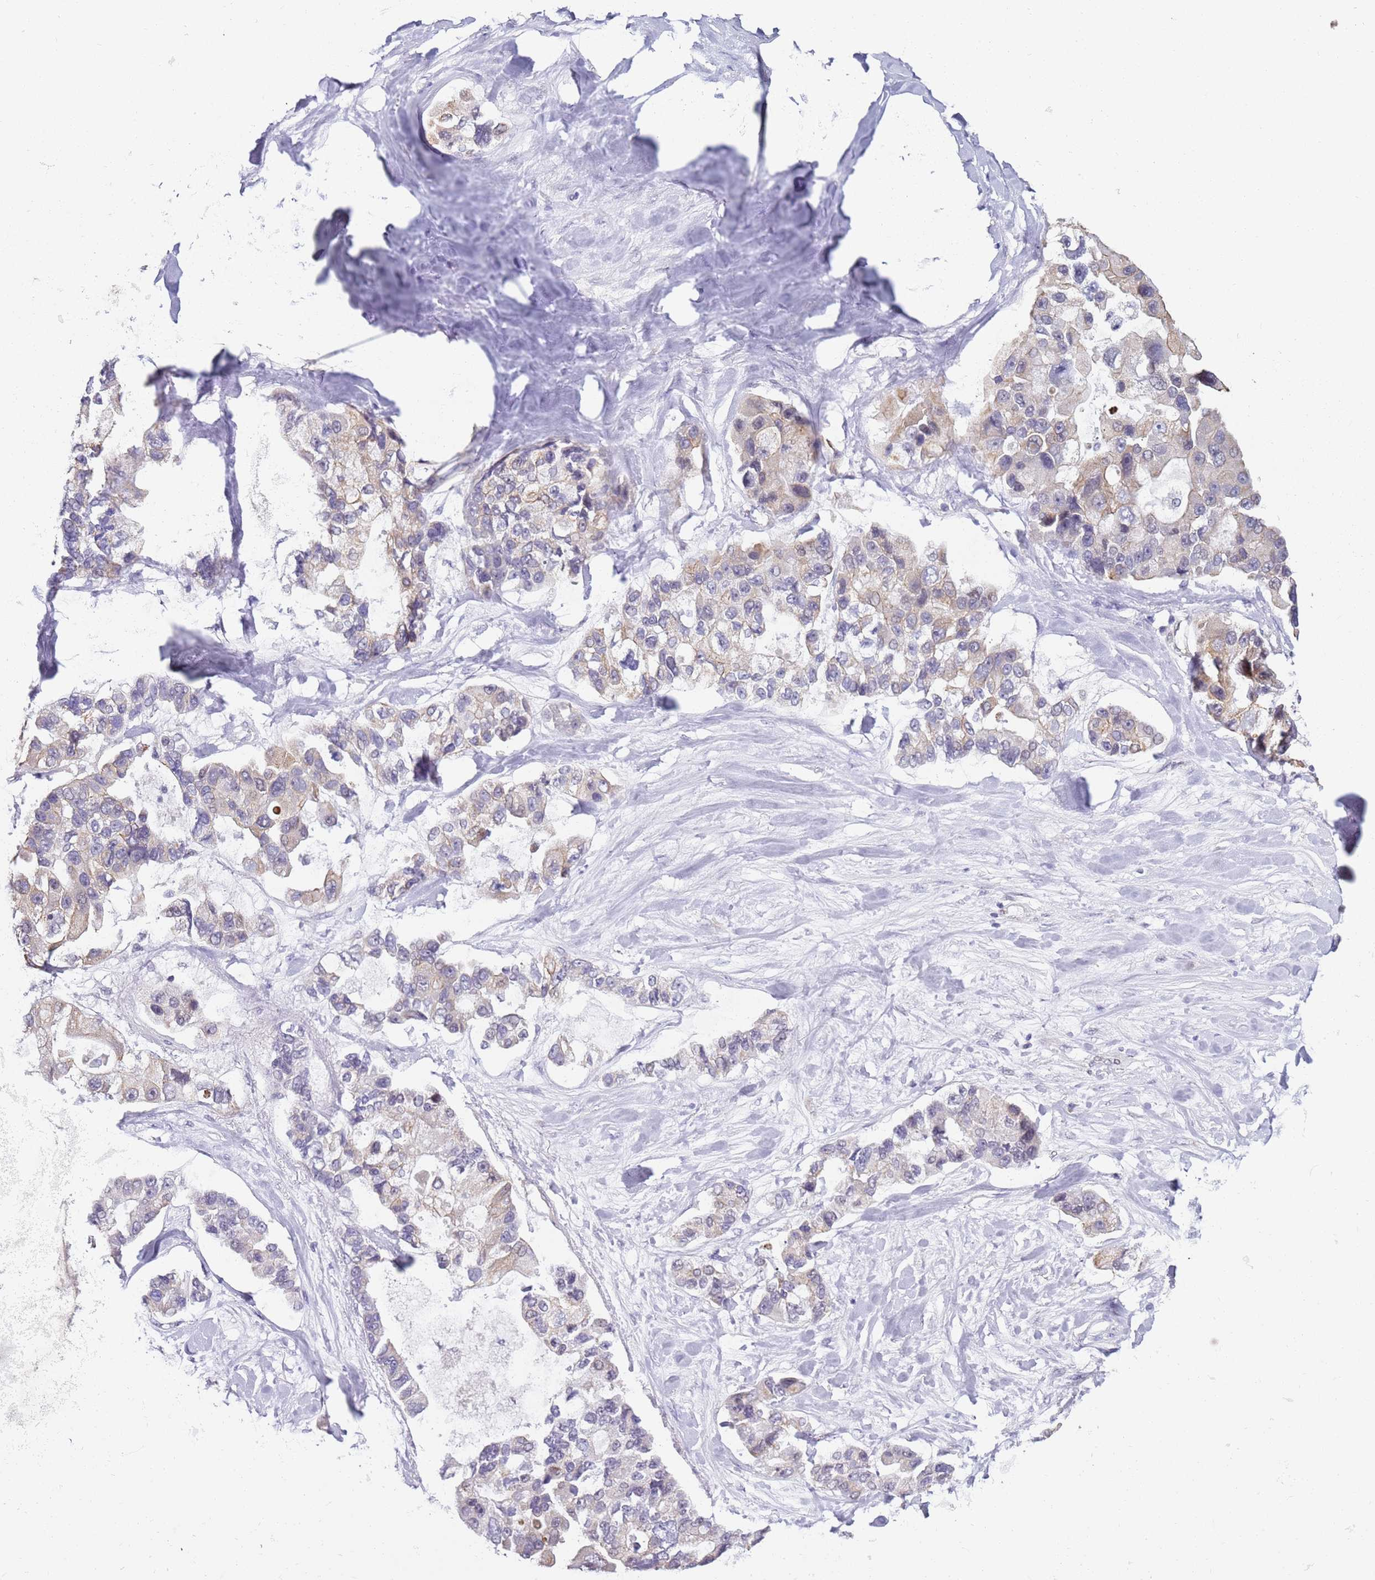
{"staining": {"intensity": "weak", "quantity": "<25%", "location": "cytoplasmic/membranous"}, "tissue": "lung cancer", "cell_type": "Tumor cells", "image_type": "cancer", "snomed": [{"axis": "morphology", "description": "Adenocarcinoma, NOS"}, {"axis": "topography", "description": "Lung"}], "caption": "Immunohistochemistry of lung cancer (adenocarcinoma) displays no positivity in tumor cells. (DAB (3,3'-diaminobenzidine) IHC with hematoxylin counter stain).", "gene": "NPAP1", "patient": {"sex": "female", "age": 54}}